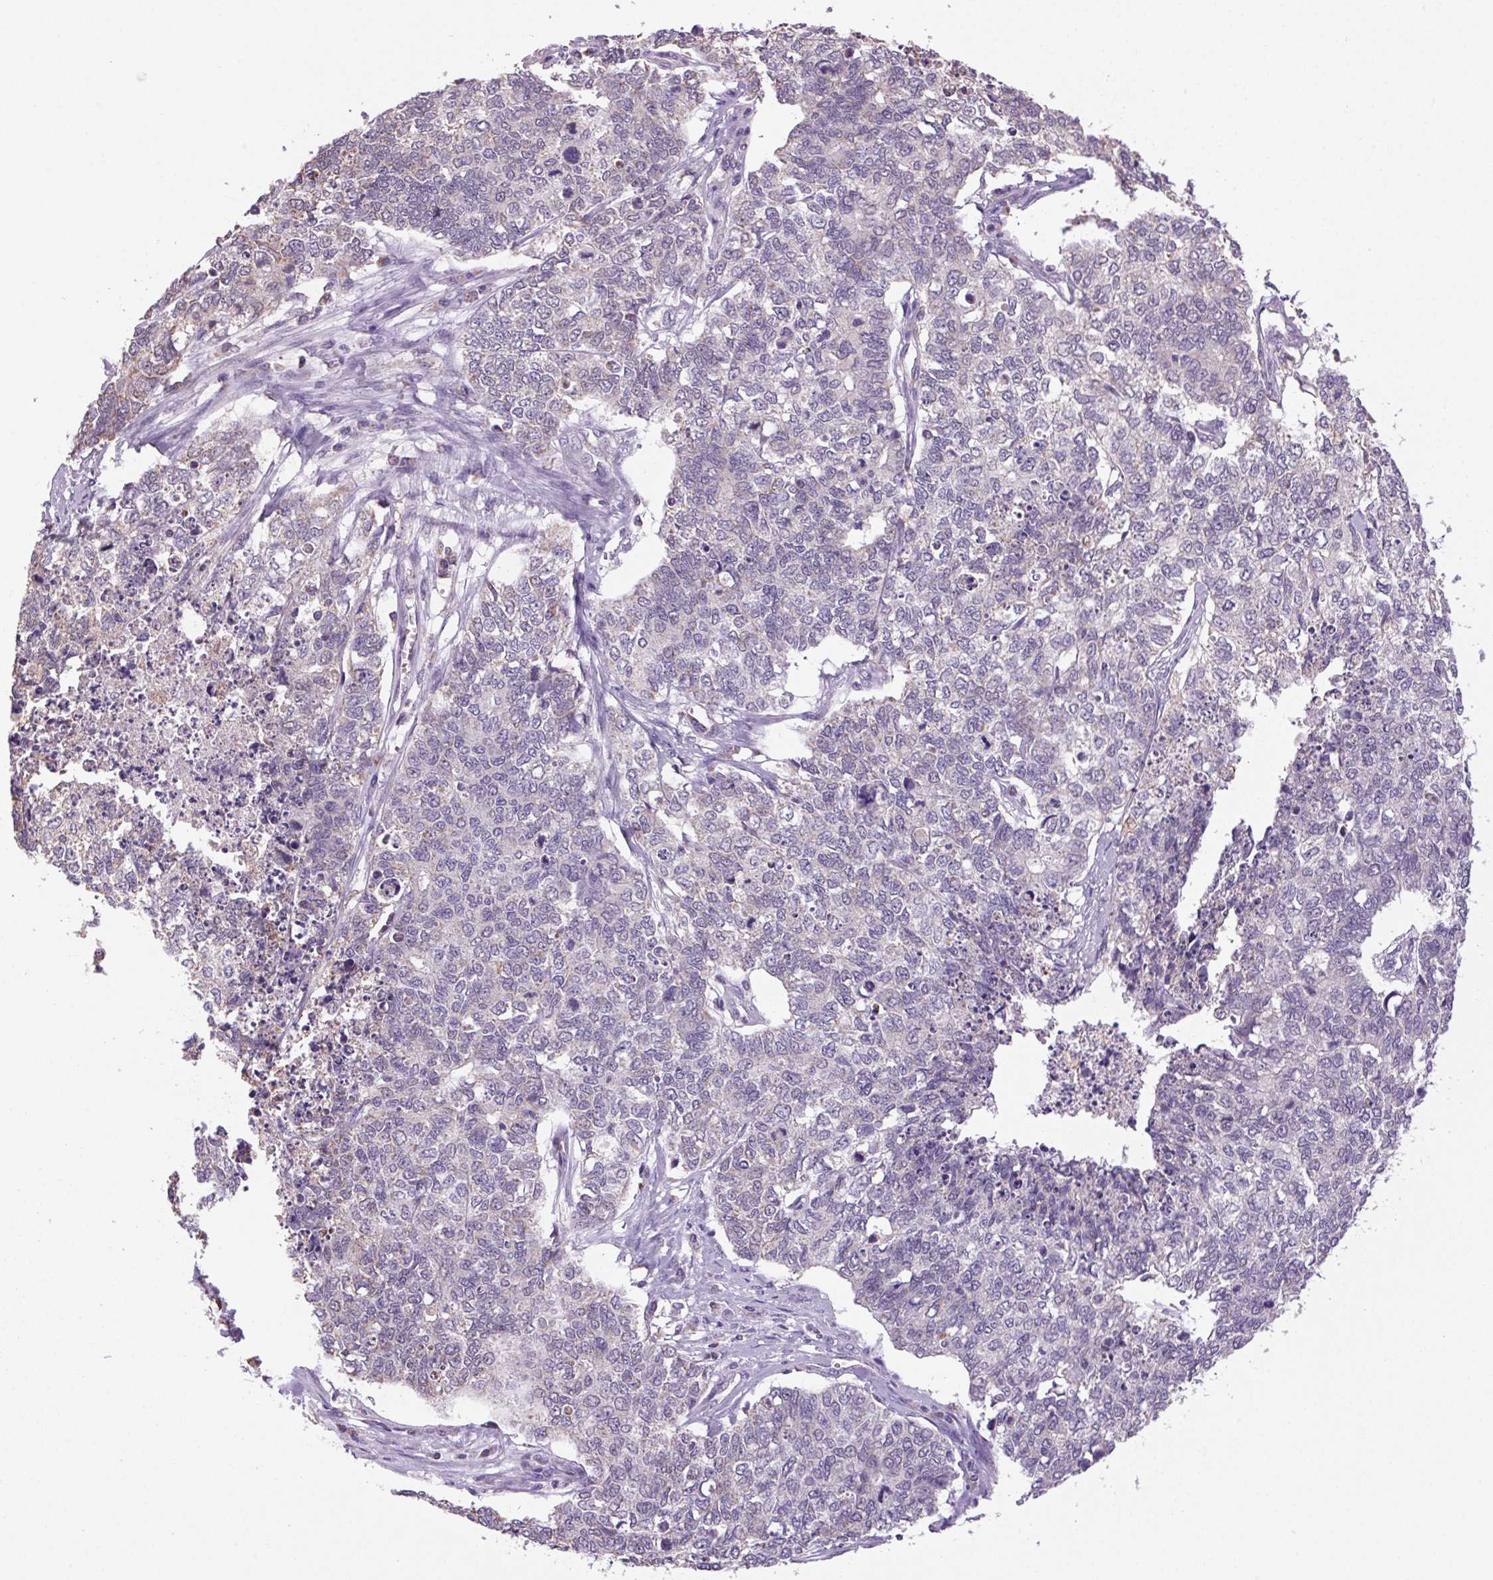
{"staining": {"intensity": "negative", "quantity": "none", "location": "none"}, "tissue": "cervical cancer", "cell_type": "Tumor cells", "image_type": "cancer", "snomed": [{"axis": "morphology", "description": "Squamous cell carcinoma, NOS"}, {"axis": "topography", "description": "Cervix"}], "caption": "Cervical cancer (squamous cell carcinoma) stained for a protein using immunohistochemistry (IHC) reveals no positivity tumor cells.", "gene": "SGF29", "patient": {"sex": "female", "age": 63}}